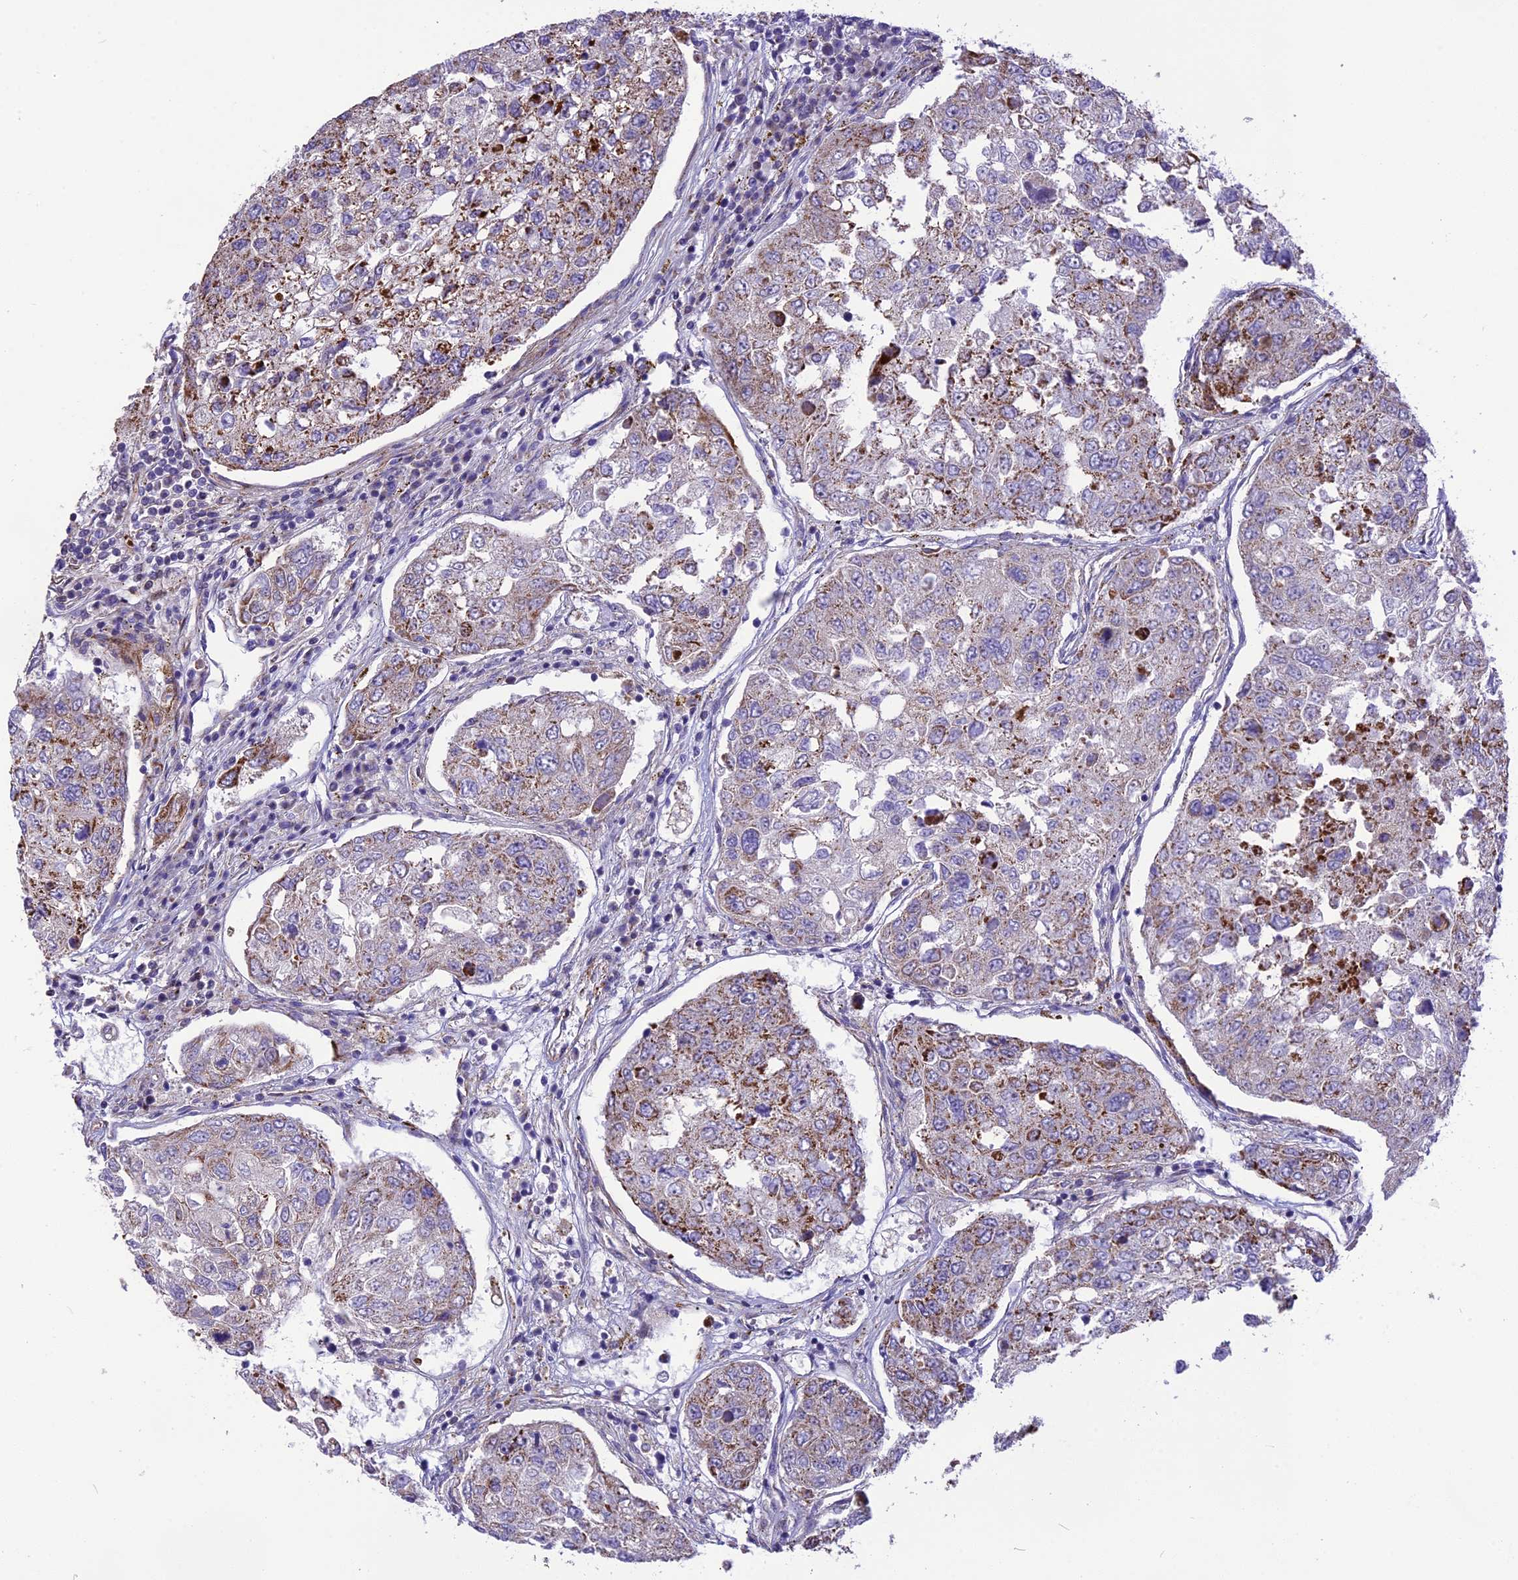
{"staining": {"intensity": "moderate", "quantity": "25%-75%", "location": "cytoplasmic/membranous"}, "tissue": "urothelial cancer", "cell_type": "Tumor cells", "image_type": "cancer", "snomed": [{"axis": "morphology", "description": "Urothelial carcinoma, High grade"}, {"axis": "topography", "description": "Lymph node"}, {"axis": "topography", "description": "Urinary bladder"}], "caption": "Human urothelial cancer stained with a protein marker shows moderate staining in tumor cells.", "gene": "DOC2B", "patient": {"sex": "male", "age": 51}}